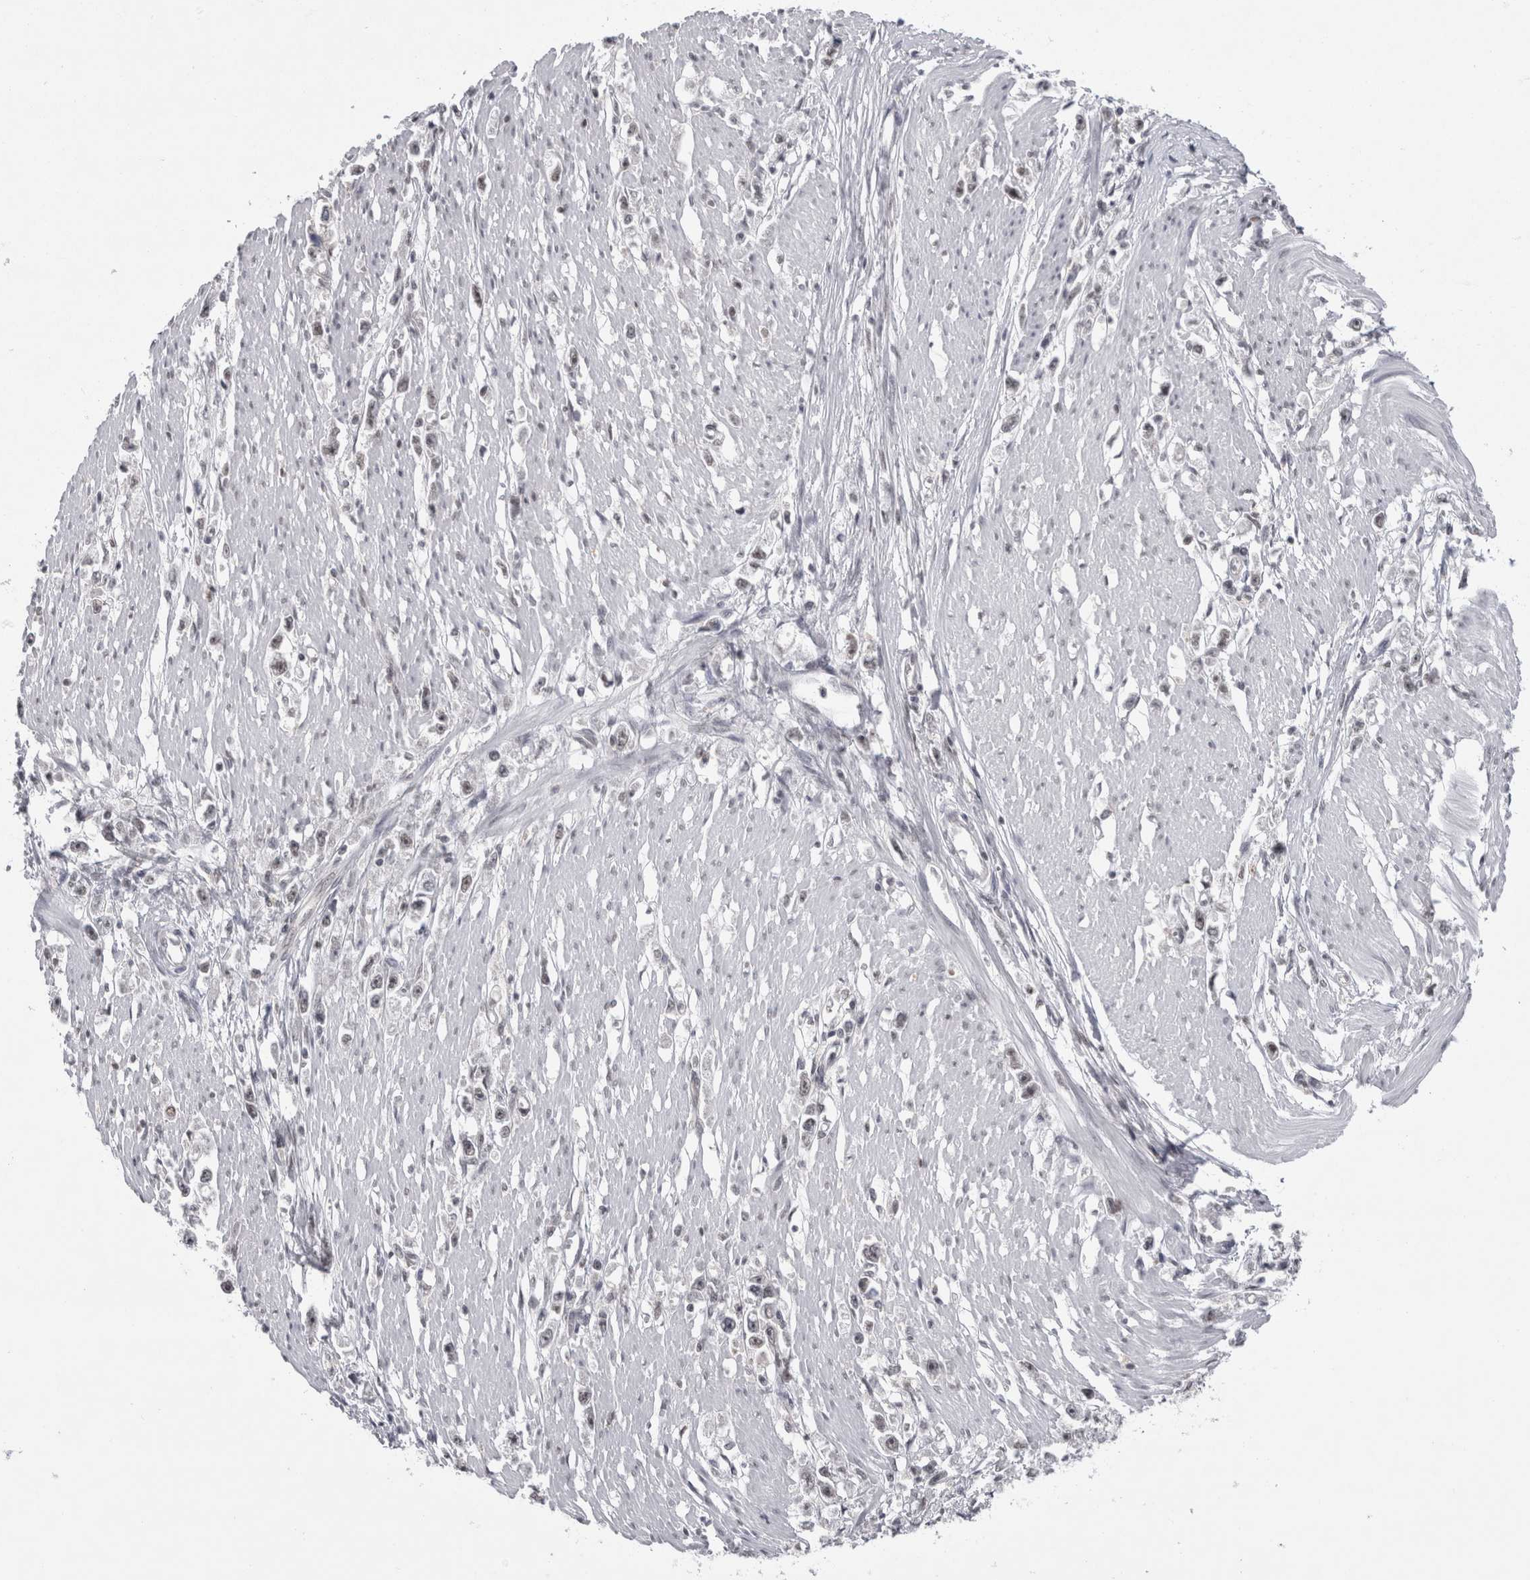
{"staining": {"intensity": "weak", "quantity": ">75%", "location": "nuclear"}, "tissue": "stomach cancer", "cell_type": "Tumor cells", "image_type": "cancer", "snomed": [{"axis": "morphology", "description": "Adenocarcinoma, NOS"}, {"axis": "topography", "description": "Stomach"}], "caption": "Immunohistochemistry staining of stomach adenocarcinoma, which displays low levels of weak nuclear expression in about >75% of tumor cells indicating weak nuclear protein positivity. The staining was performed using DAB (brown) for protein detection and nuclei were counterstained in hematoxylin (blue).", "gene": "PSMB2", "patient": {"sex": "female", "age": 59}}